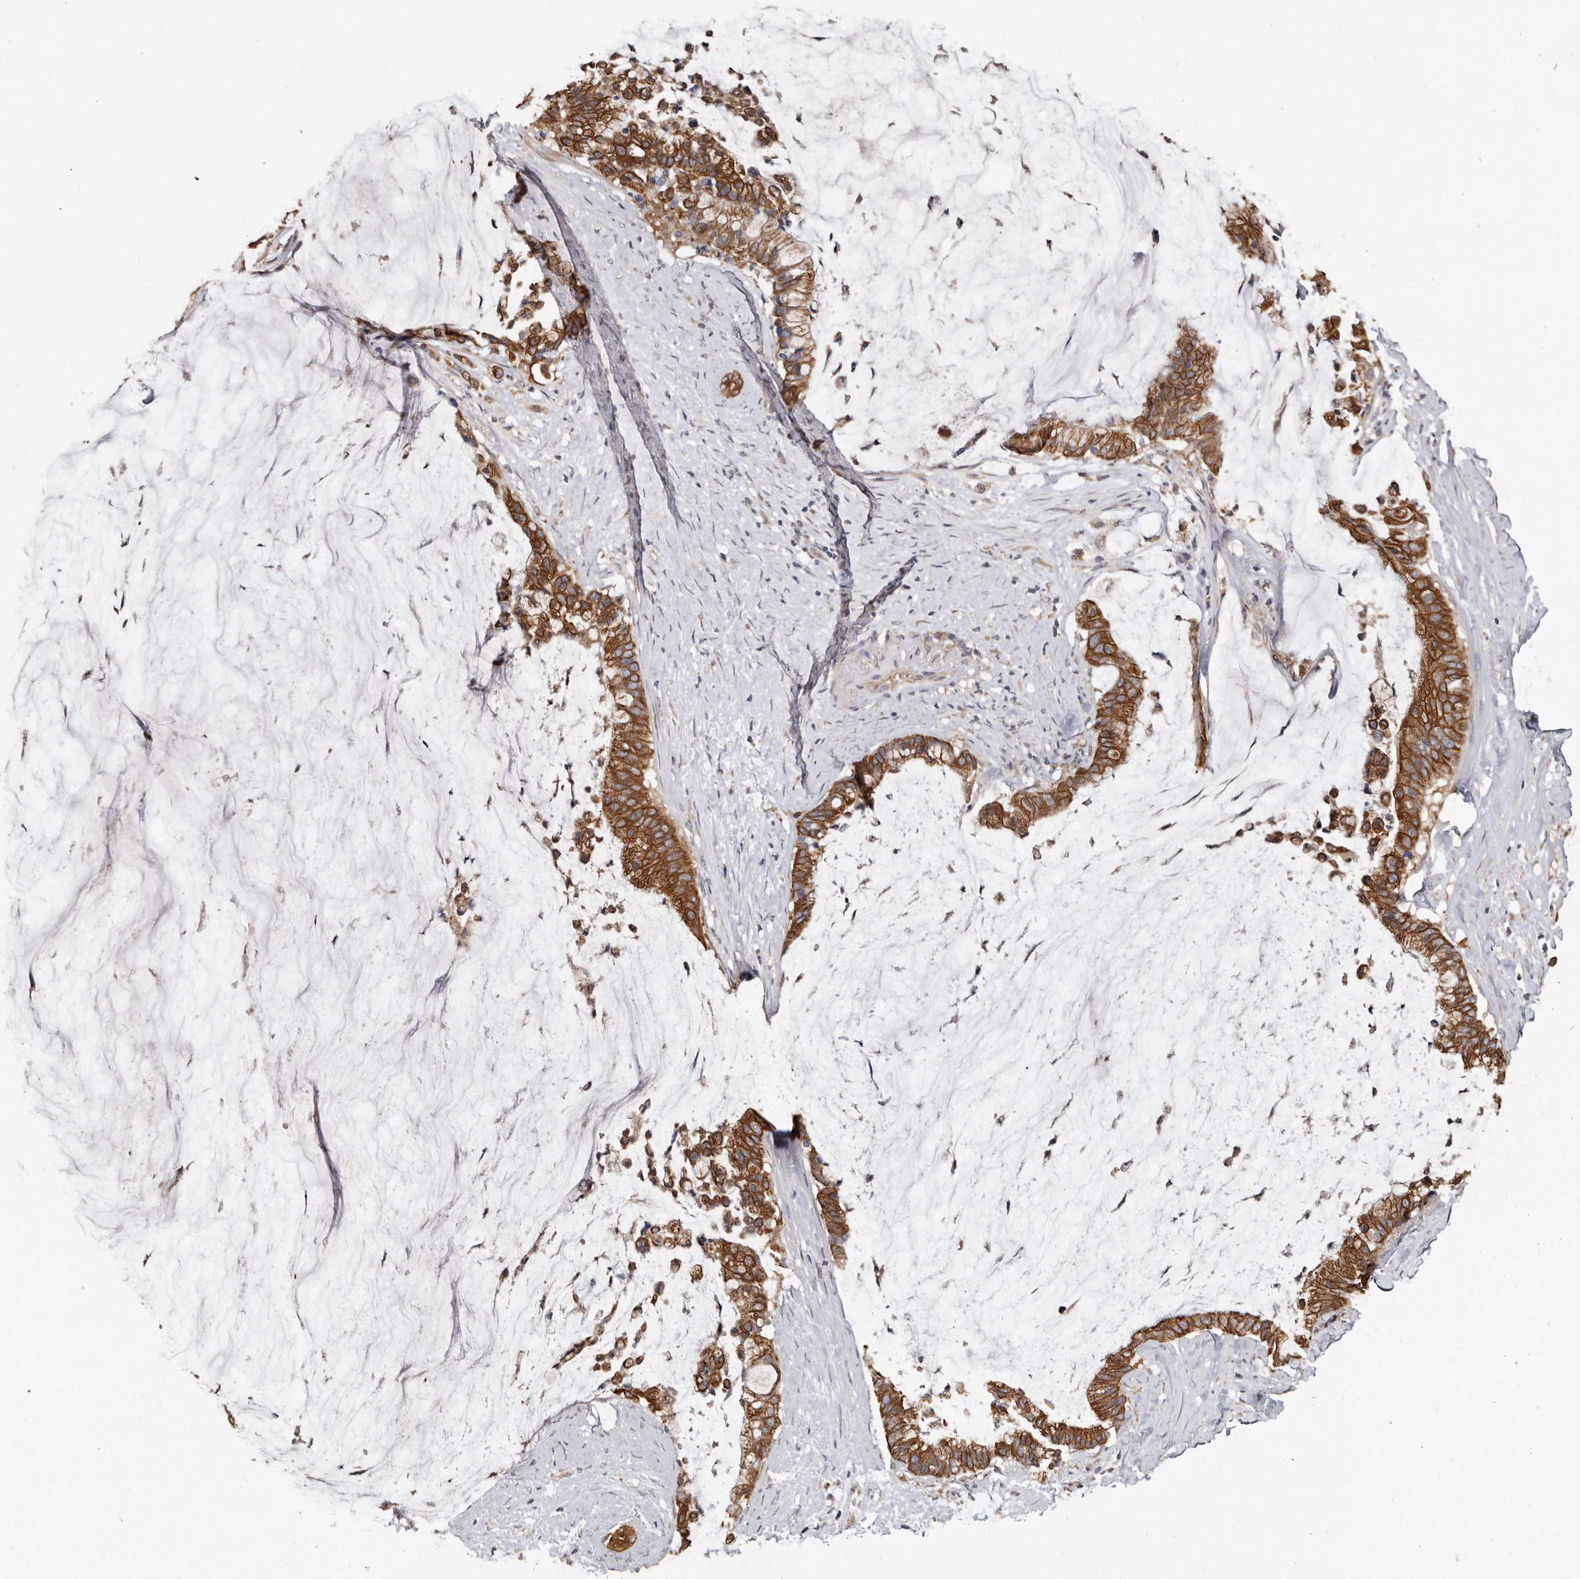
{"staining": {"intensity": "moderate", "quantity": ">75%", "location": "cytoplasmic/membranous"}, "tissue": "pancreatic cancer", "cell_type": "Tumor cells", "image_type": "cancer", "snomed": [{"axis": "morphology", "description": "Adenocarcinoma, NOS"}, {"axis": "topography", "description": "Pancreas"}], "caption": "Pancreatic adenocarcinoma tissue demonstrates moderate cytoplasmic/membranous staining in approximately >75% of tumor cells", "gene": "MRPL18", "patient": {"sex": "male", "age": 41}}